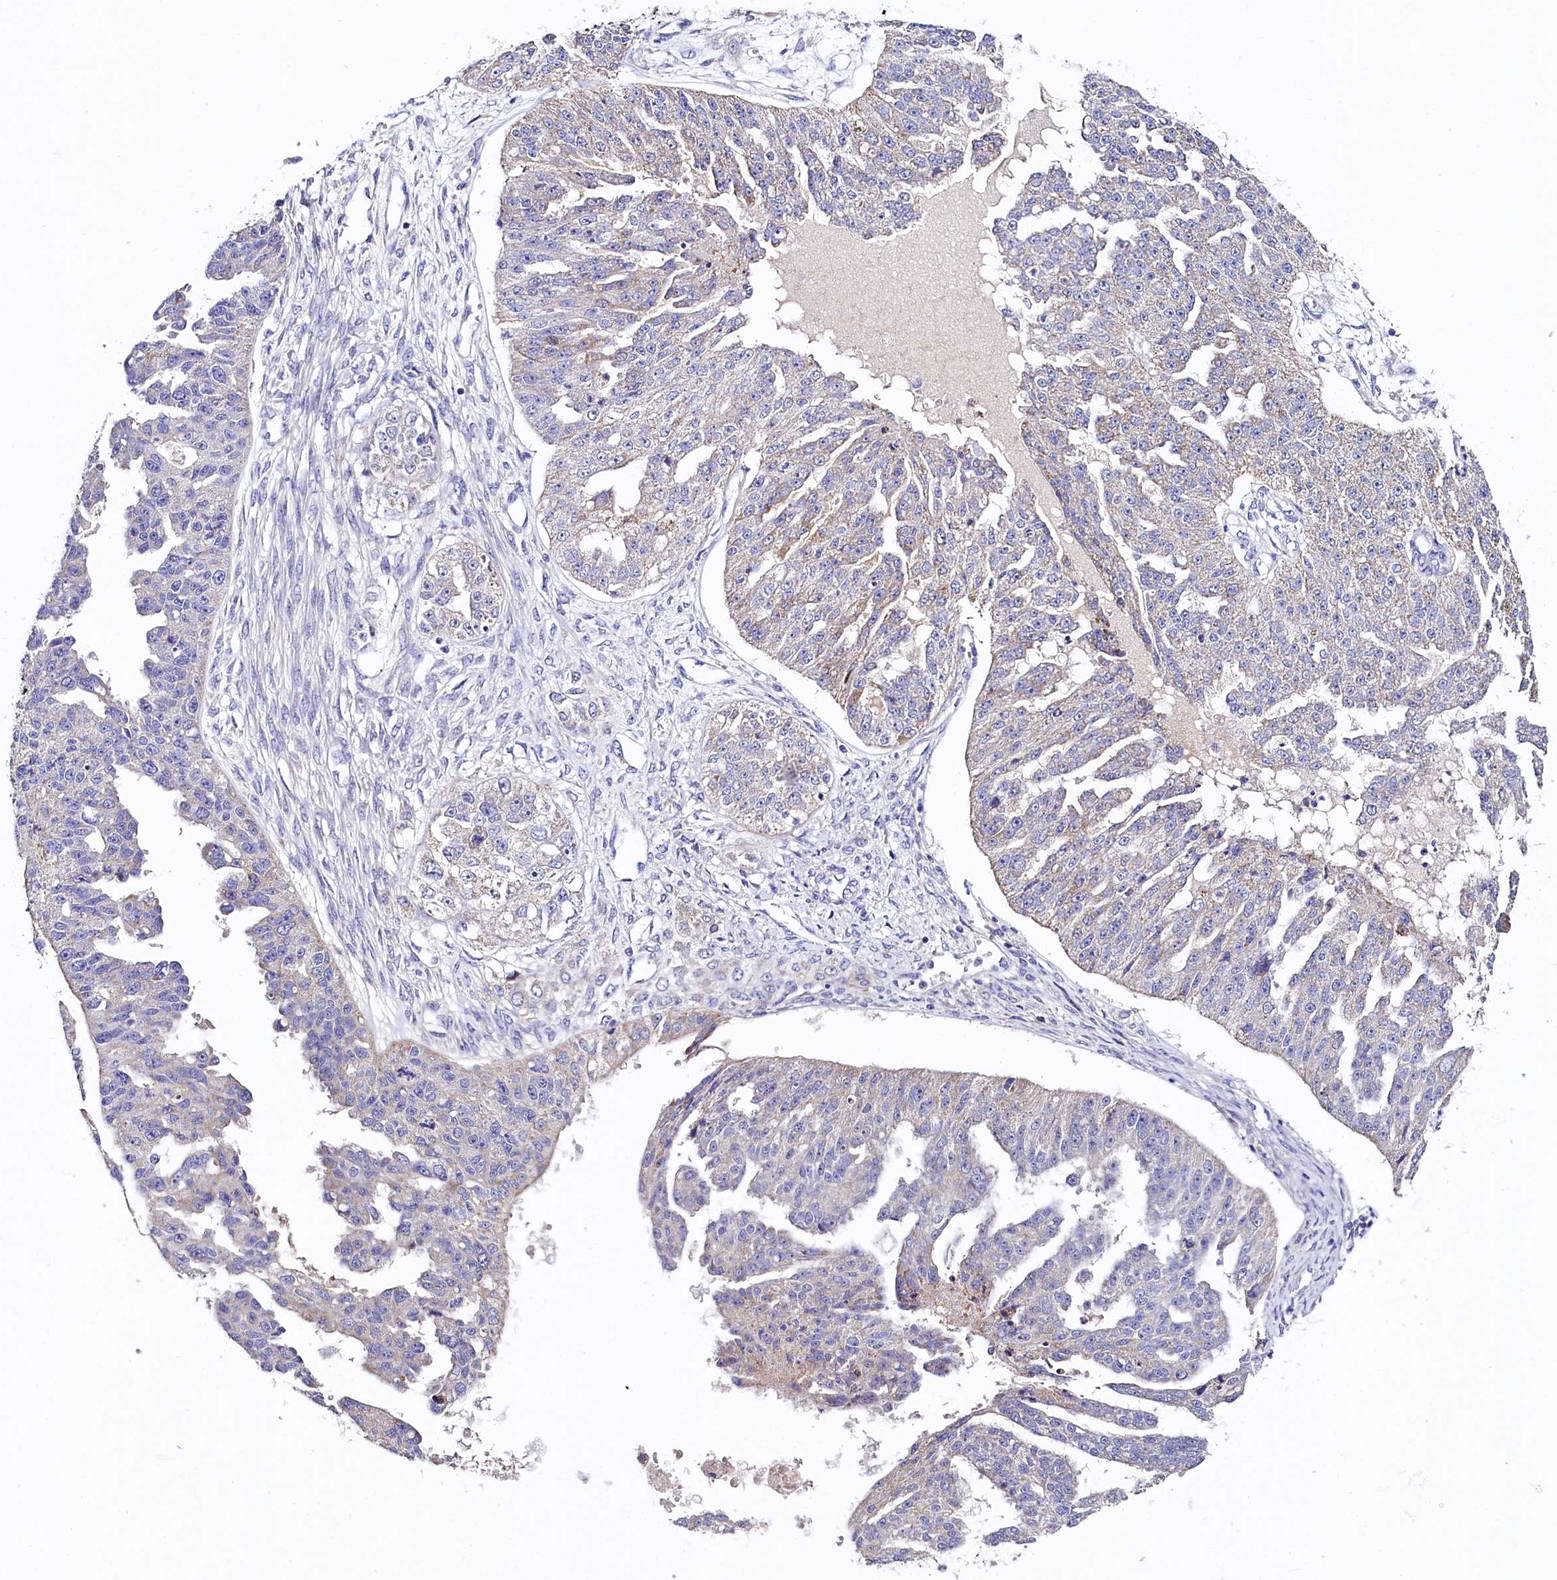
{"staining": {"intensity": "weak", "quantity": "<25%", "location": "cytoplasmic/membranous"}, "tissue": "ovarian cancer", "cell_type": "Tumor cells", "image_type": "cancer", "snomed": [{"axis": "morphology", "description": "Cystadenocarcinoma, serous, NOS"}, {"axis": "topography", "description": "Ovary"}], "caption": "Ovarian cancer (serous cystadenocarcinoma) was stained to show a protein in brown. There is no significant expression in tumor cells.", "gene": "FXYD6", "patient": {"sex": "female", "age": 58}}